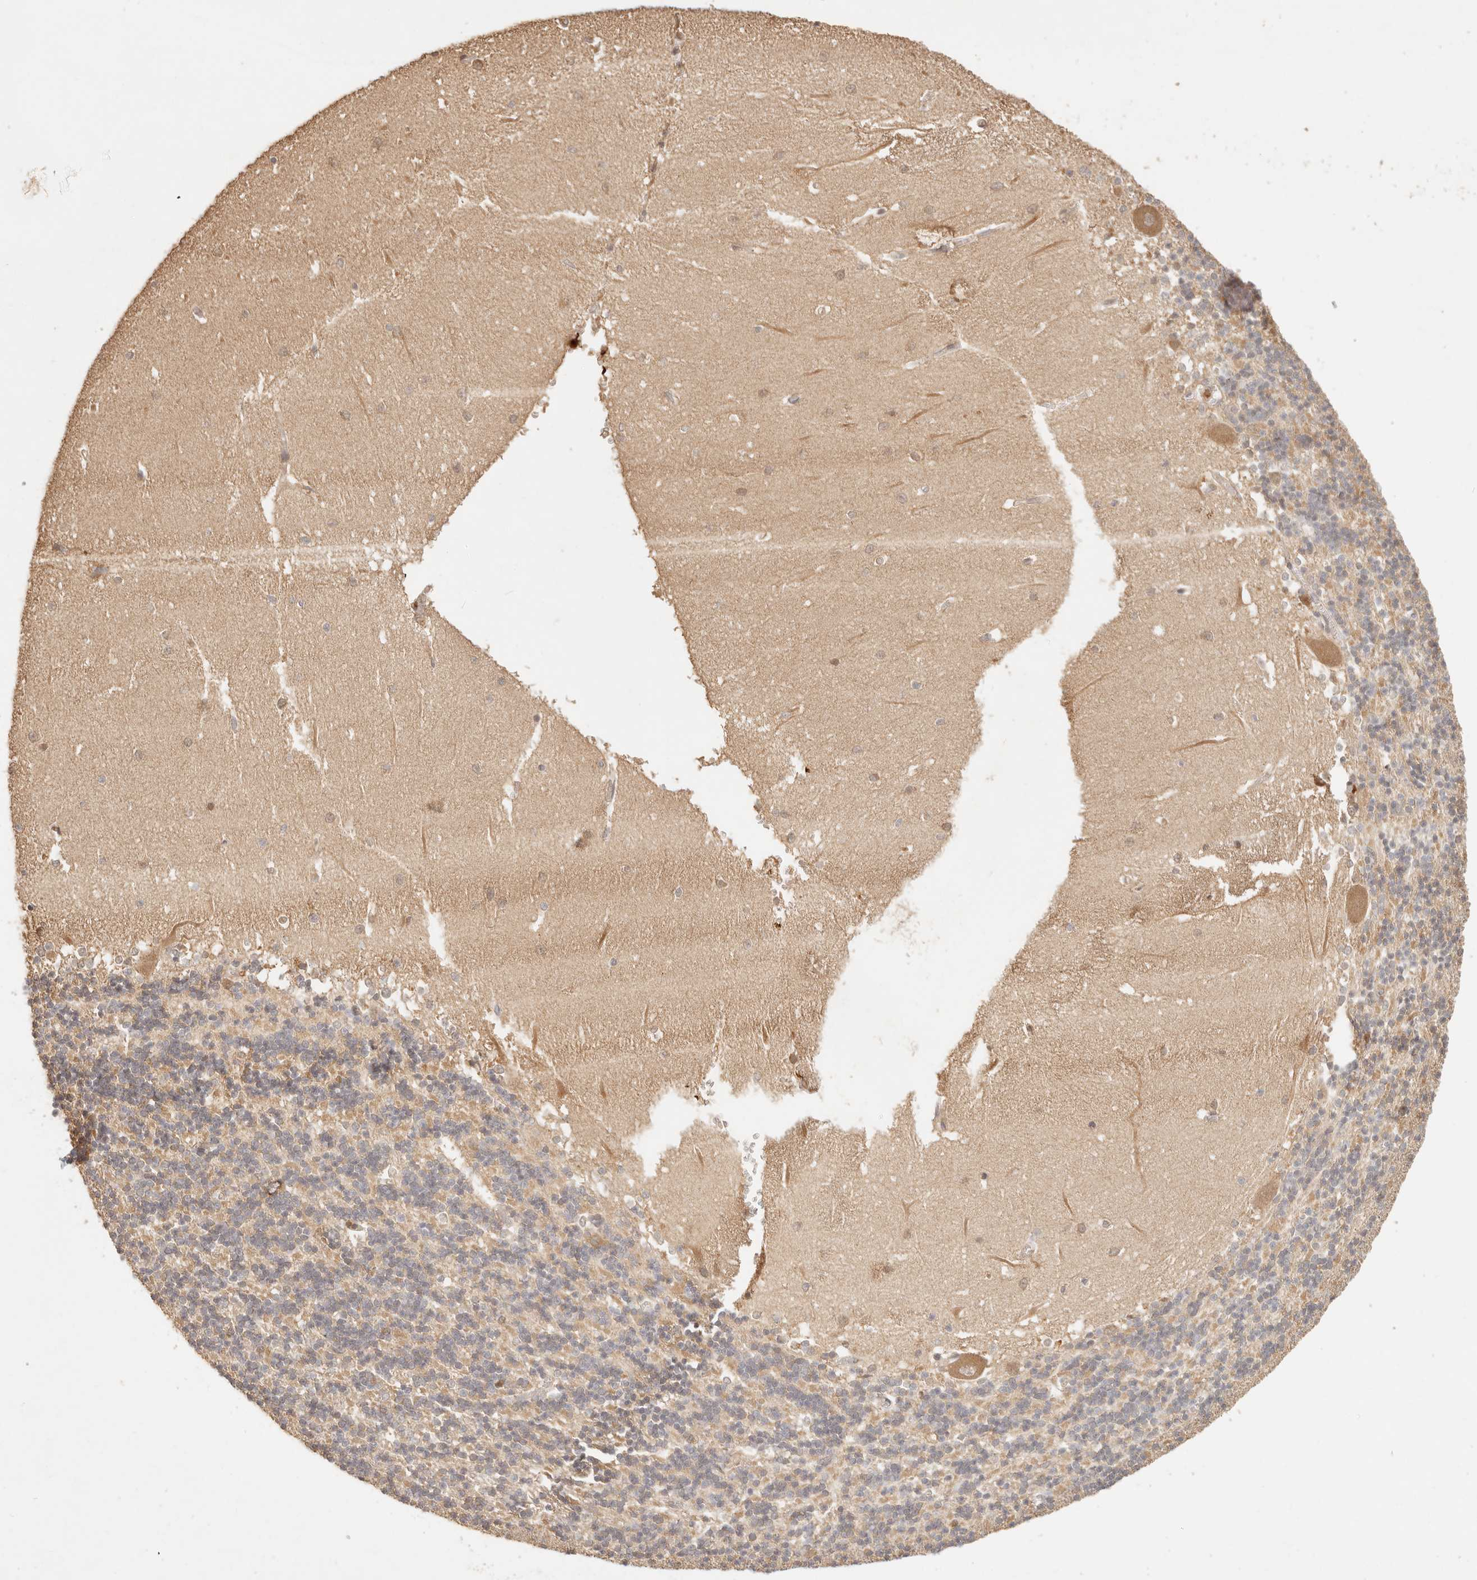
{"staining": {"intensity": "moderate", "quantity": "25%-75%", "location": "cytoplasmic/membranous"}, "tissue": "cerebellum", "cell_type": "Cells in granular layer", "image_type": "normal", "snomed": [{"axis": "morphology", "description": "Normal tissue, NOS"}, {"axis": "topography", "description": "Cerebellum"}], "caption": "IHC micrograph of normal cerebellum: cerebellum stained using immunohistochemistry shows medium levels of moderate protein expression localized specifically in the cytoplasmic/membranous of cells in granular layer, appearing as a cytoplasmic/membranous brown color.", "gene": "INTS11", "patient": {"sex": "male", "age": 37}}